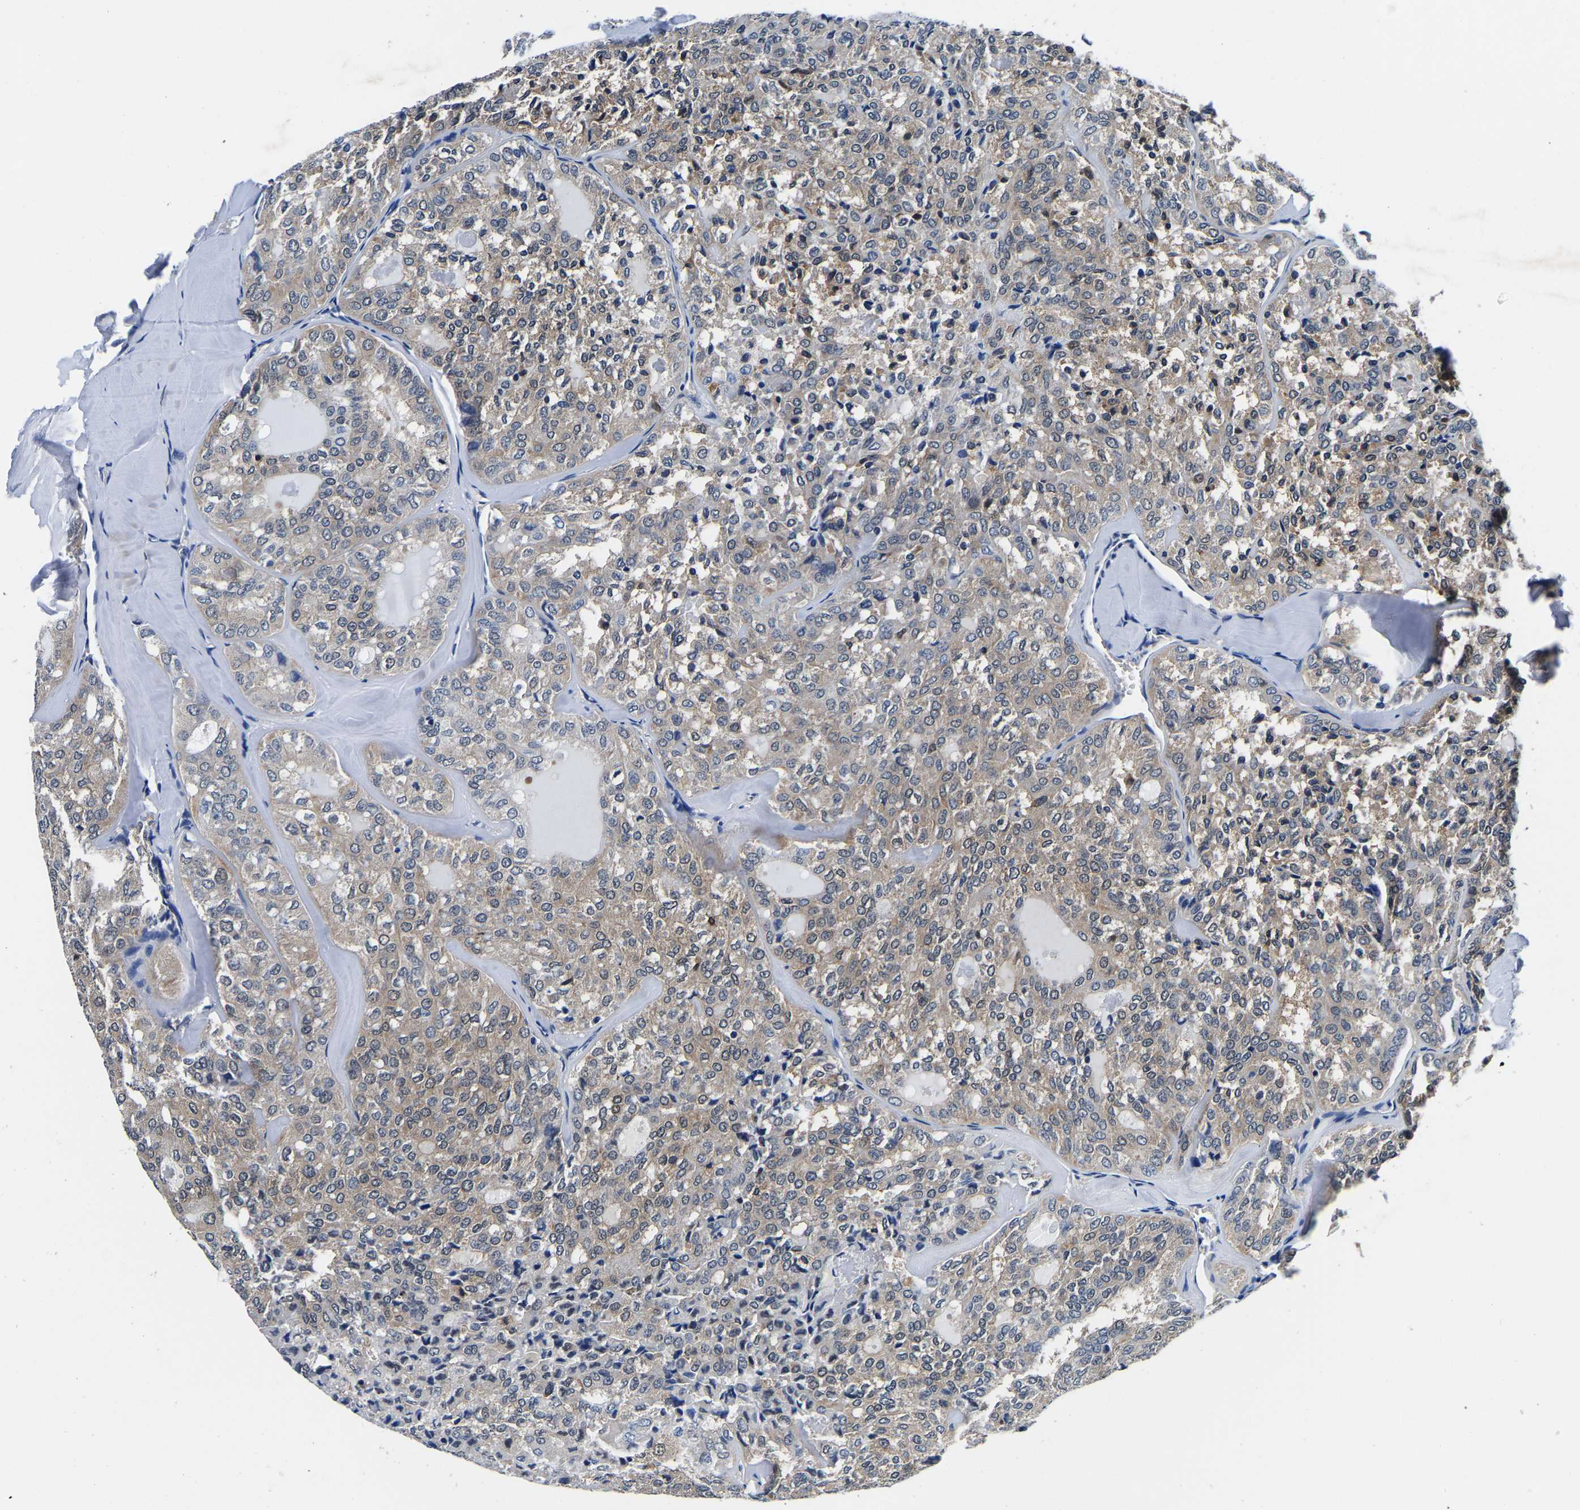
{"staining": {"intensity": "weak", "quantity": "25%-75%", "location": "cytoplasmic/membranous"}, "tissue": "thyroid cancer", "cell_type": "Tumor cells", "image_type": "cancer", "snomed": [{"axis": "morphology", "description": "Follicular adenoma carcinoma, NOS"}, {"axis": "topography", "description": "Thyroid gland"}], "caption": "High-magnification brightfield microscopy of thyroid cancer stained with DAB (3,3'-diaminobenzidine) (brown) and counterstained with hematoxylin (blue). tumor cells exhibit weak cytoplasmic/membranous positivity is seen in approximately25%-75% of cells. (brown staining indicates protein expression, while blue staining denotes nuclei).", "gene": "ACO1", "patient": {"sex": "male", "age": 75}}